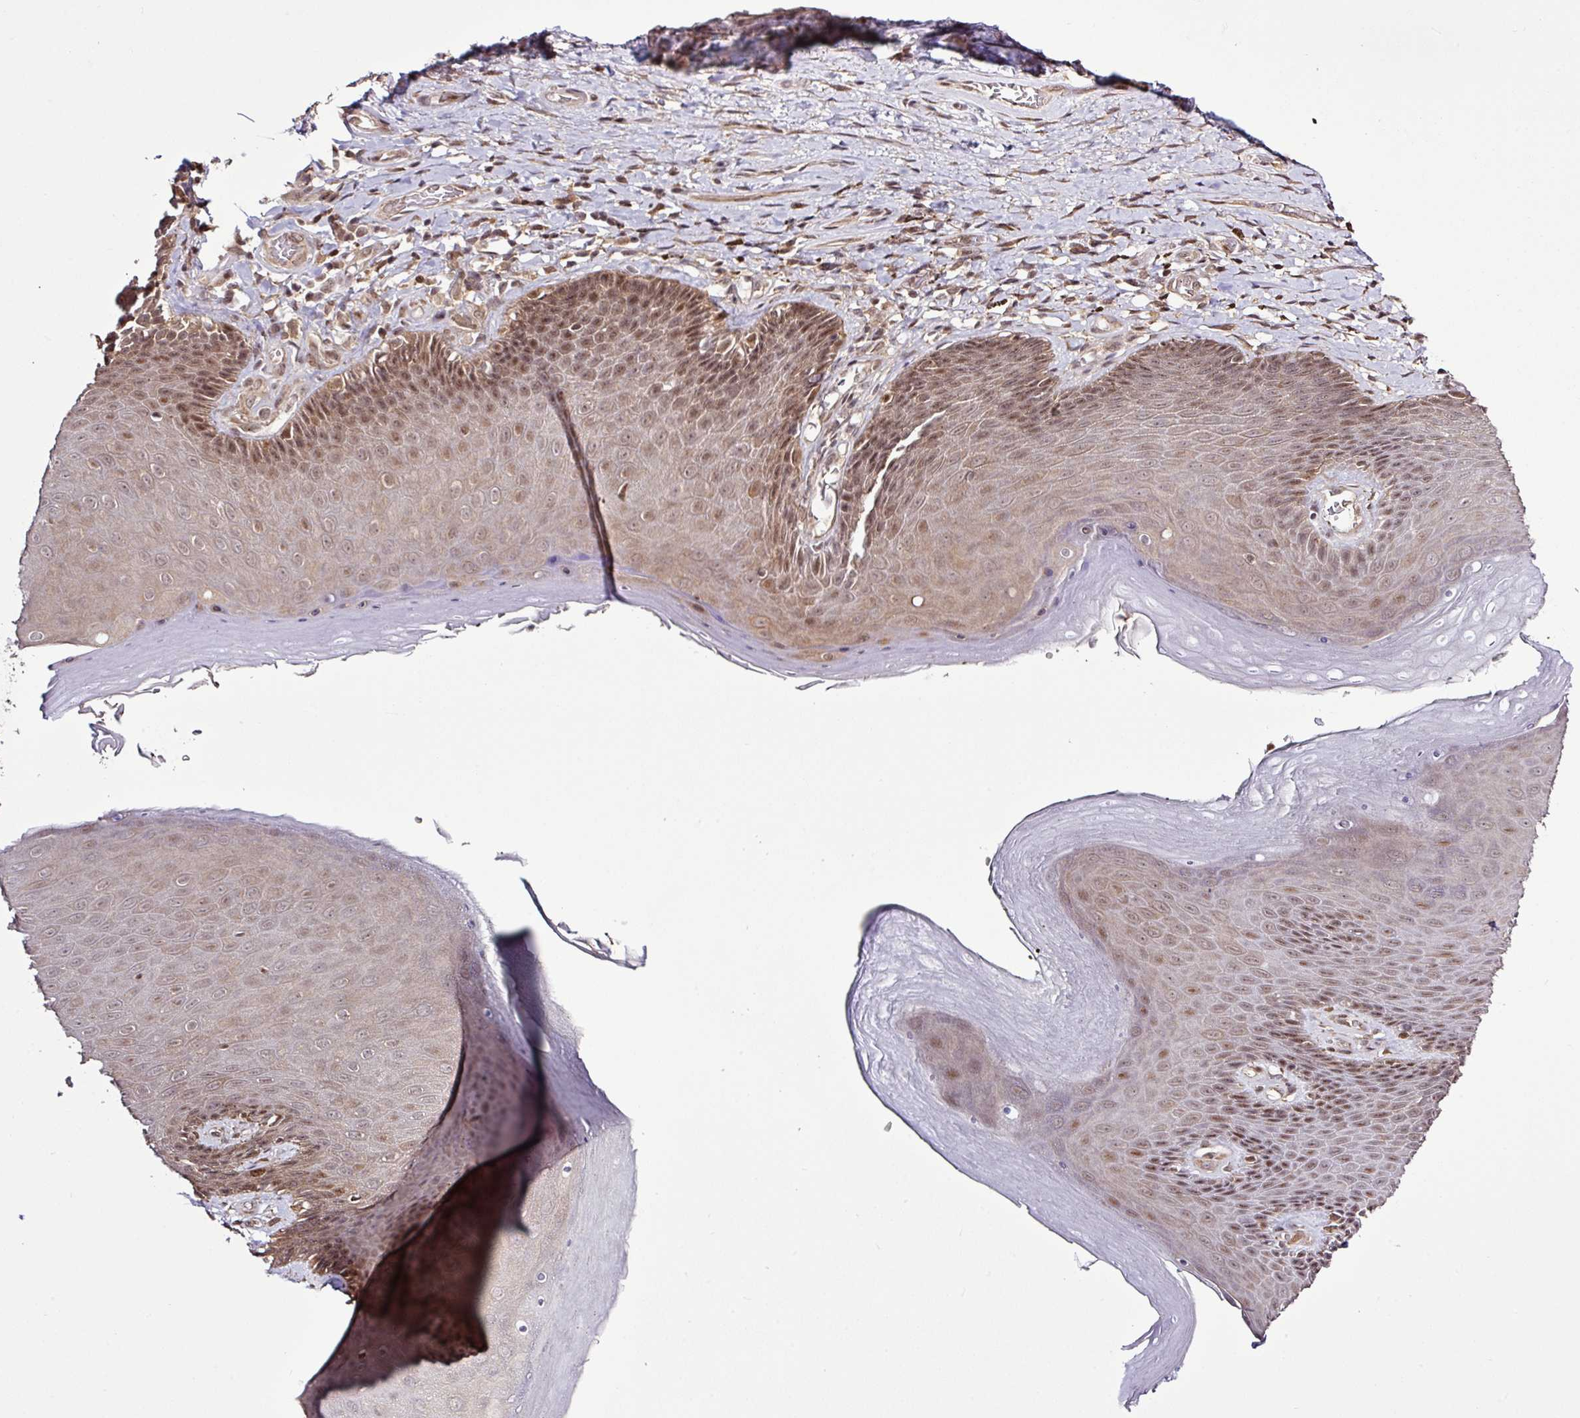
{"staining": {"intensity": "moderate", "quantity": ">75%", "location": "nuclear"}, "tissue": "skin", "cell_type": "Epidermal cells", "image_type": "normal", "snomed": [{"axis": "morphology", "description": "Normal tissue, NOS"}, {"axis": "topography", "description": "Anal"}, {"axis": "topography", "description": "Peripheral nerve tissue"}], "caption": "The image displays a brown stain indicating the presence of a protein in the nuclear of epidermal cells in skin.", "gene": "ITPKC", "patient": {"sex": "male", "age": 53}}